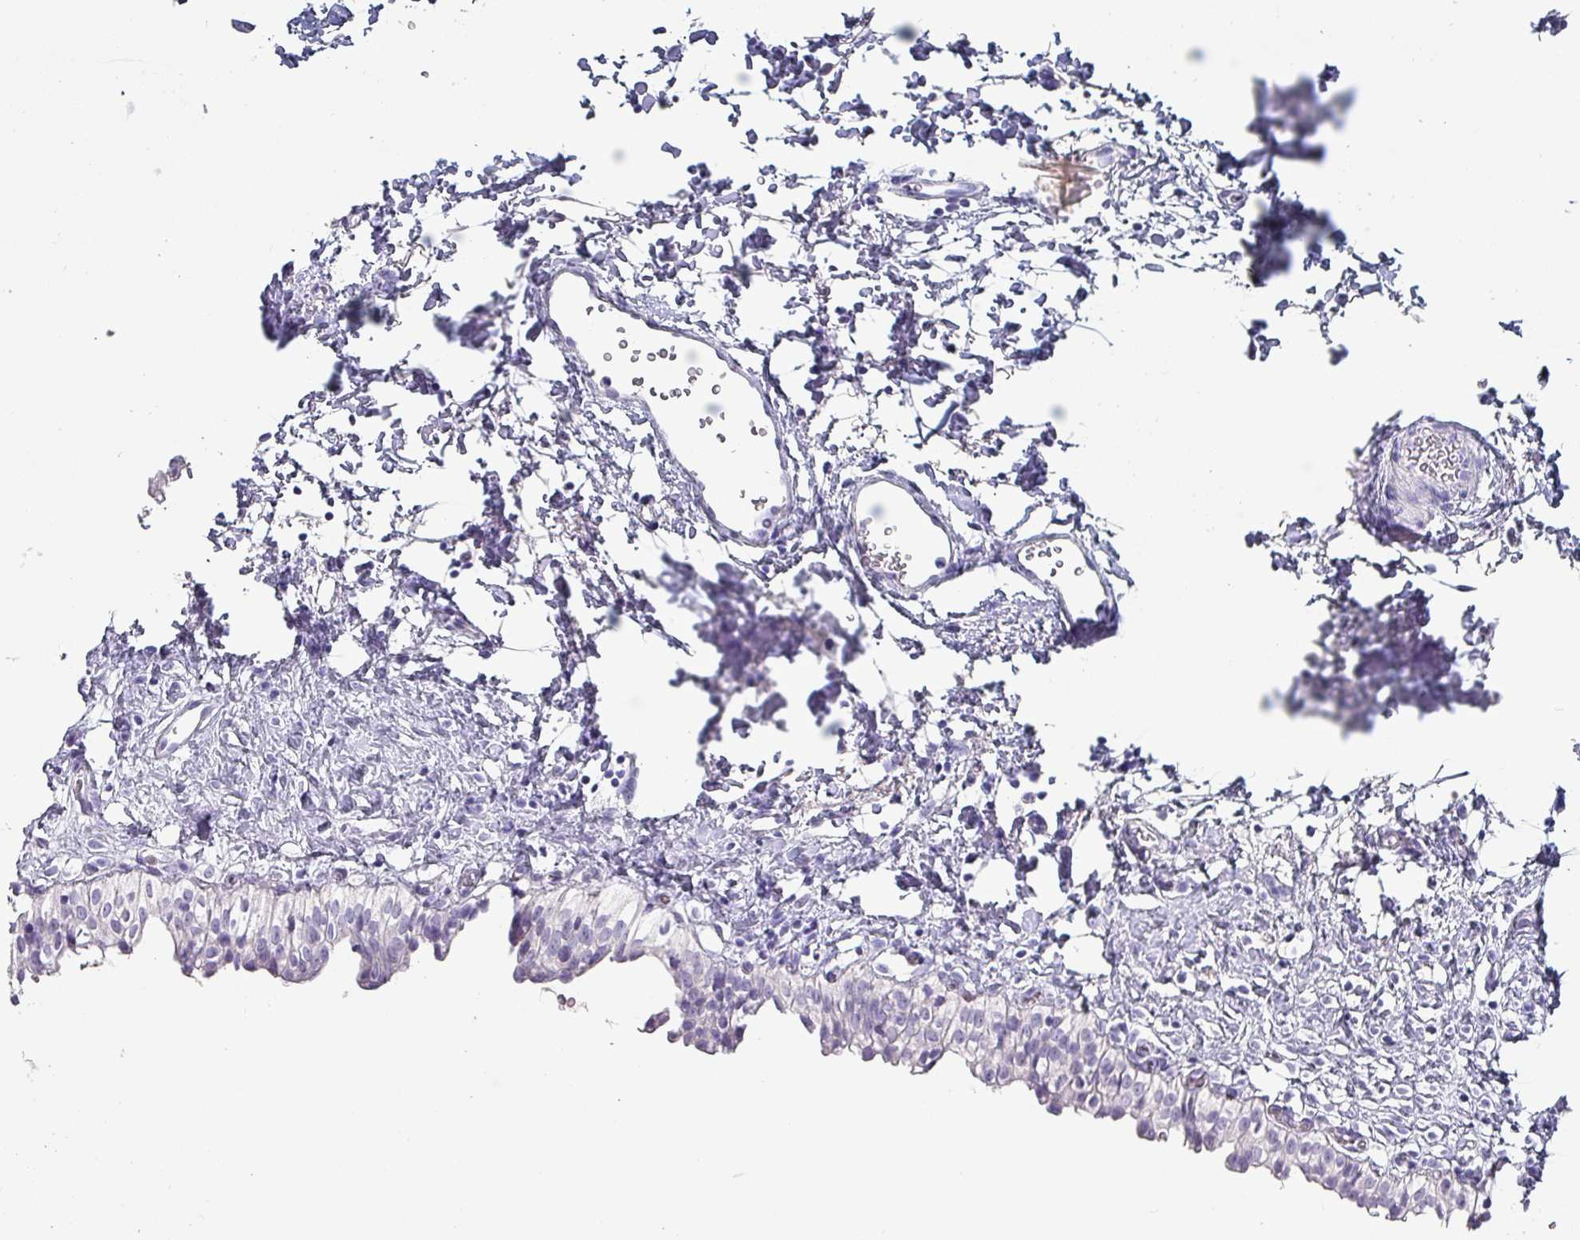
{"staining": {"intensity": "negative", "quantity": "none", "location": "none"}, "tissue": "urinary bladder", "cell_type": "Urothelial cells", "image_type": "normal", "snomed": [{"axis": "morphology", "description": "Normal tissue, NOS"}, {"axis": "topography", "description": "Urinary bladder"}], "caption": "An image of human urinary bladder is negative for staining in urothelial cells.", "gene": "INS", "patient": {"sex": "male", "age": 51}}